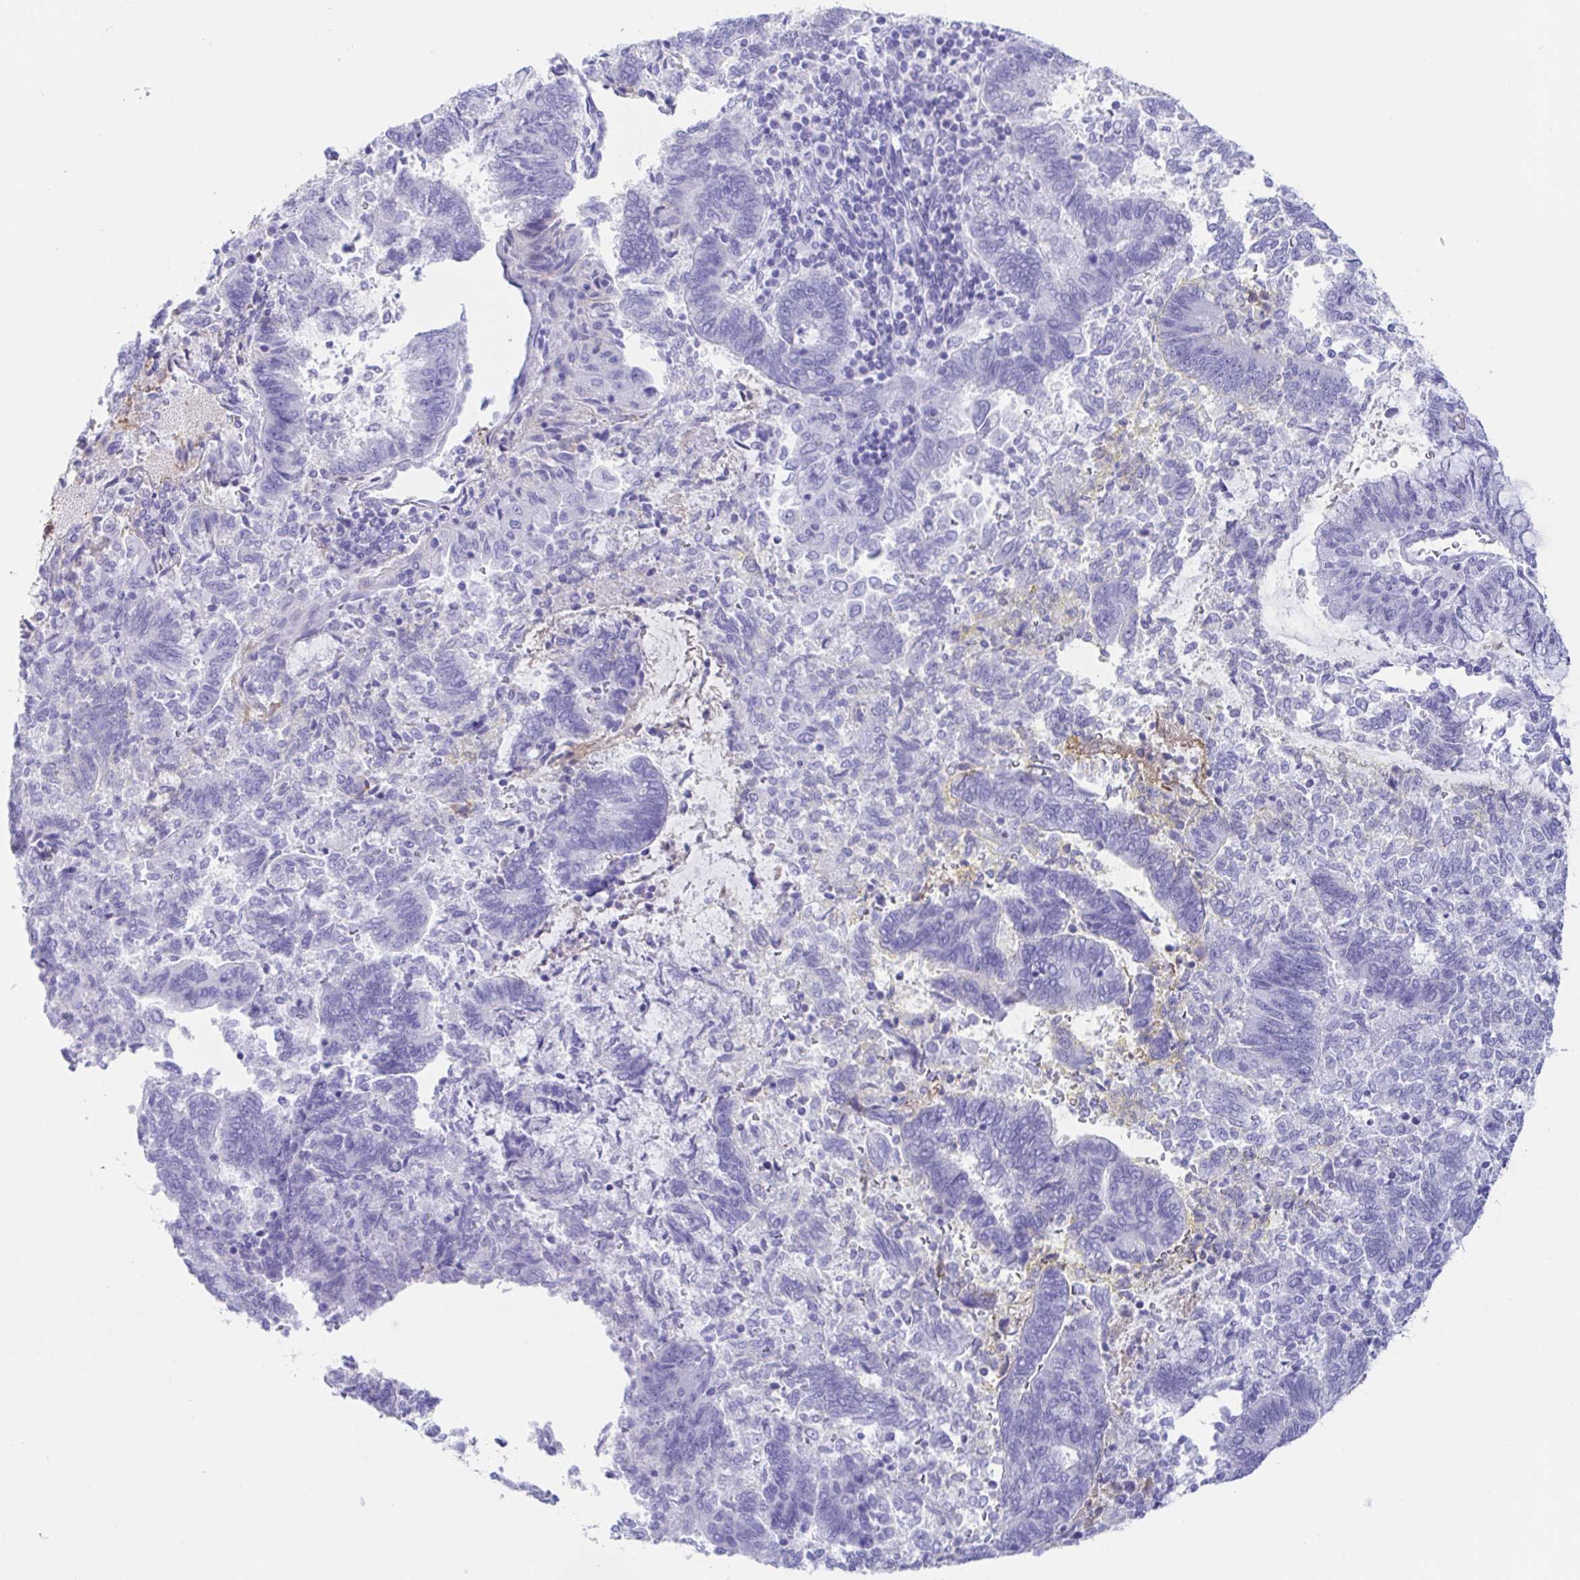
{"staining": {"intensity": "negative", "quantity": "none", "location": "none"}, "tissue": "endometrial cancer", "cell_type": "Tumor cells", "image_type": "cancer", "snomed": [{"axis": "morphology", "description": "Adenocarcinoma, NOS"}, {"axis": "topography", "description": "Endometrium"}], "caption": "There is no significant staining in tumor cells of endometrial adenocarcinoma.", "gene": "GKN1", "patient": {"sex": "female", "age": 65}}